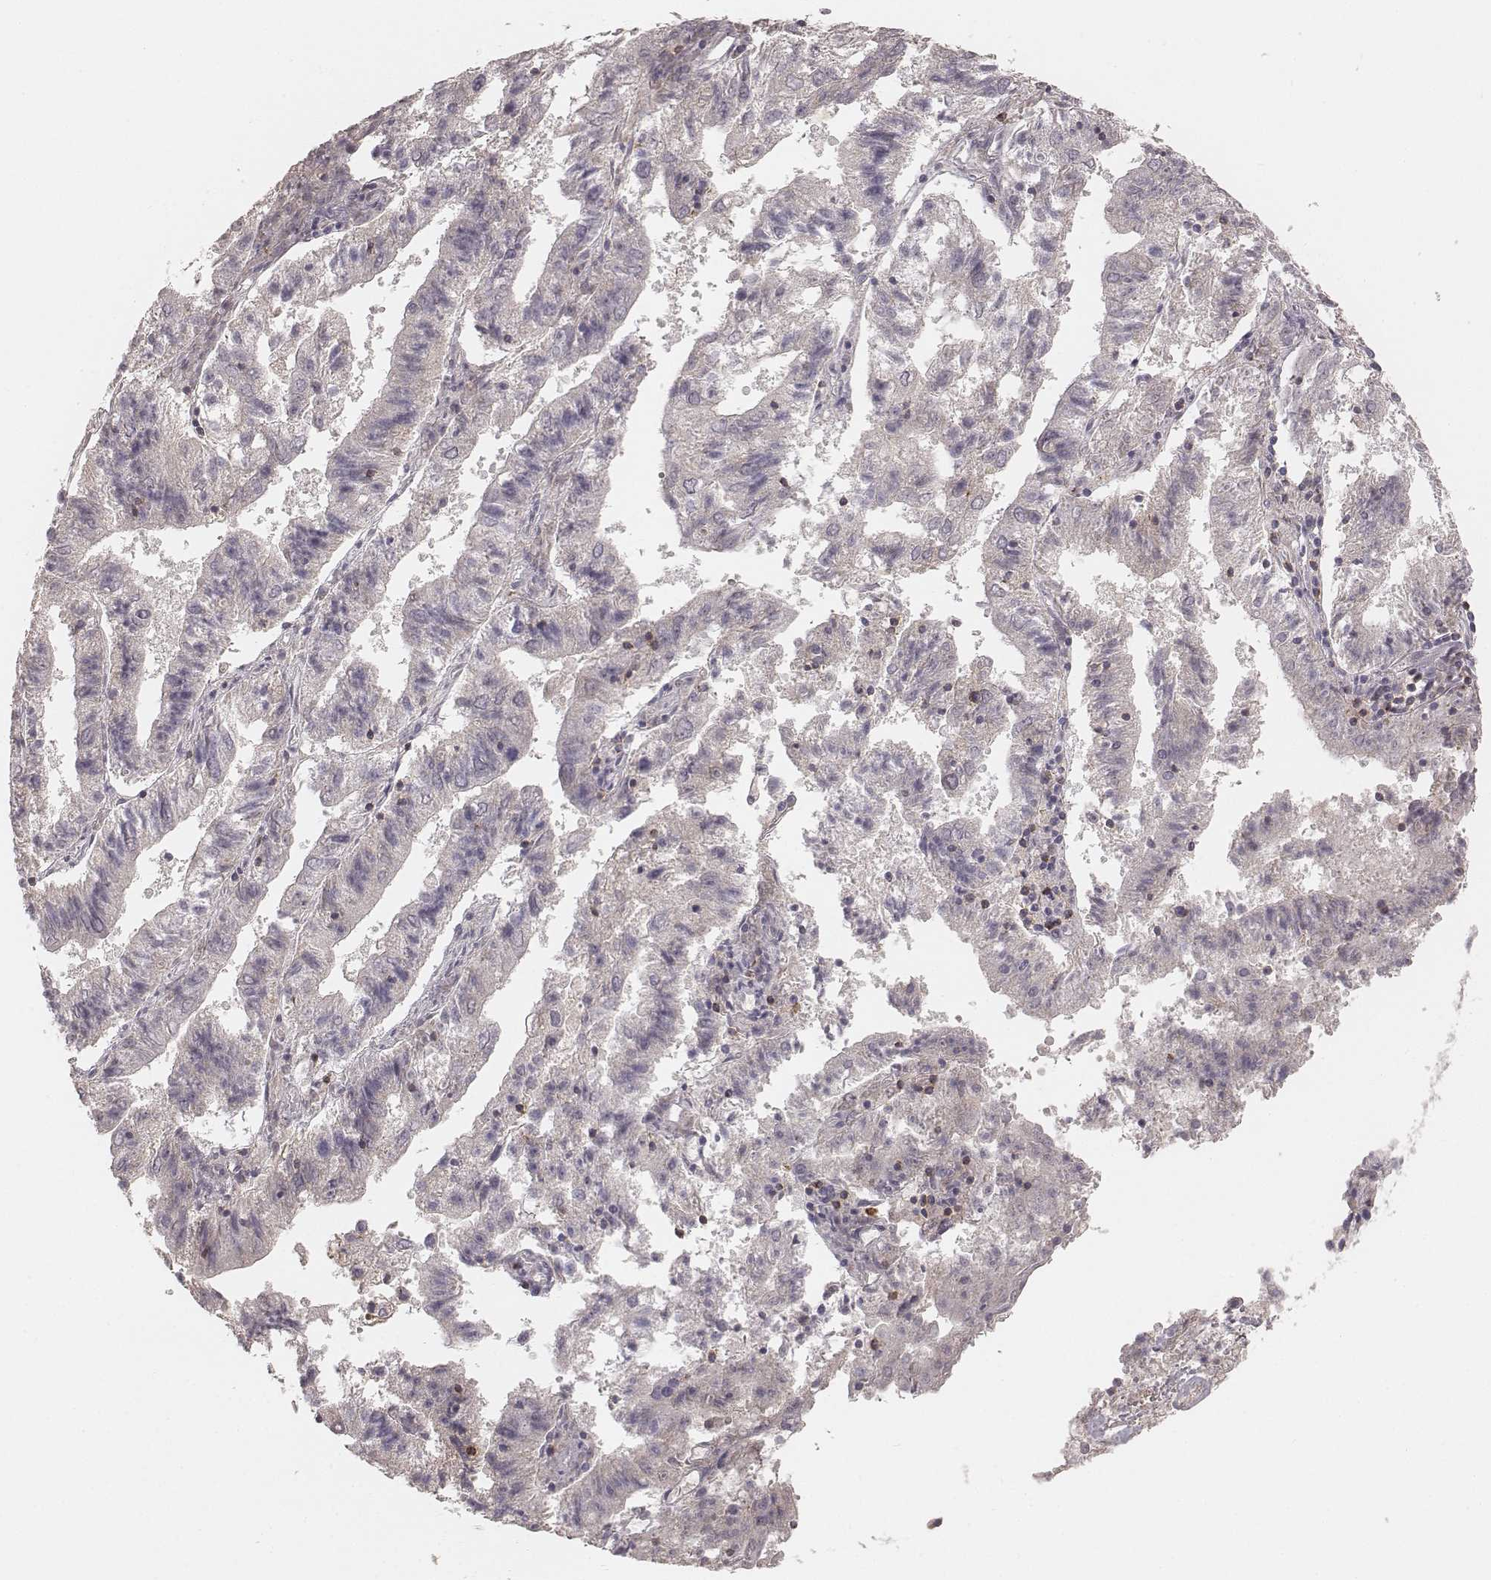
{"staining": {"intensity": "negative", "quantity": "none", "location": "none"}, "tissue": "endometrial cancer", "cell_type": "Tumor cells", "image_type": "cancer", "snomed": [{"axis": "morphology", "description": "Adenocarcinoma, NOS"}, {"axis": "topography", "description": "Endometrium"}], "caption": "High power microscopy micrograph of an IHC image of endometrial adenocarcinoma, revealing no significant staining in tumor cells.", "gene": "CD8A", "patient": {"sex": "female", "age": 82}}